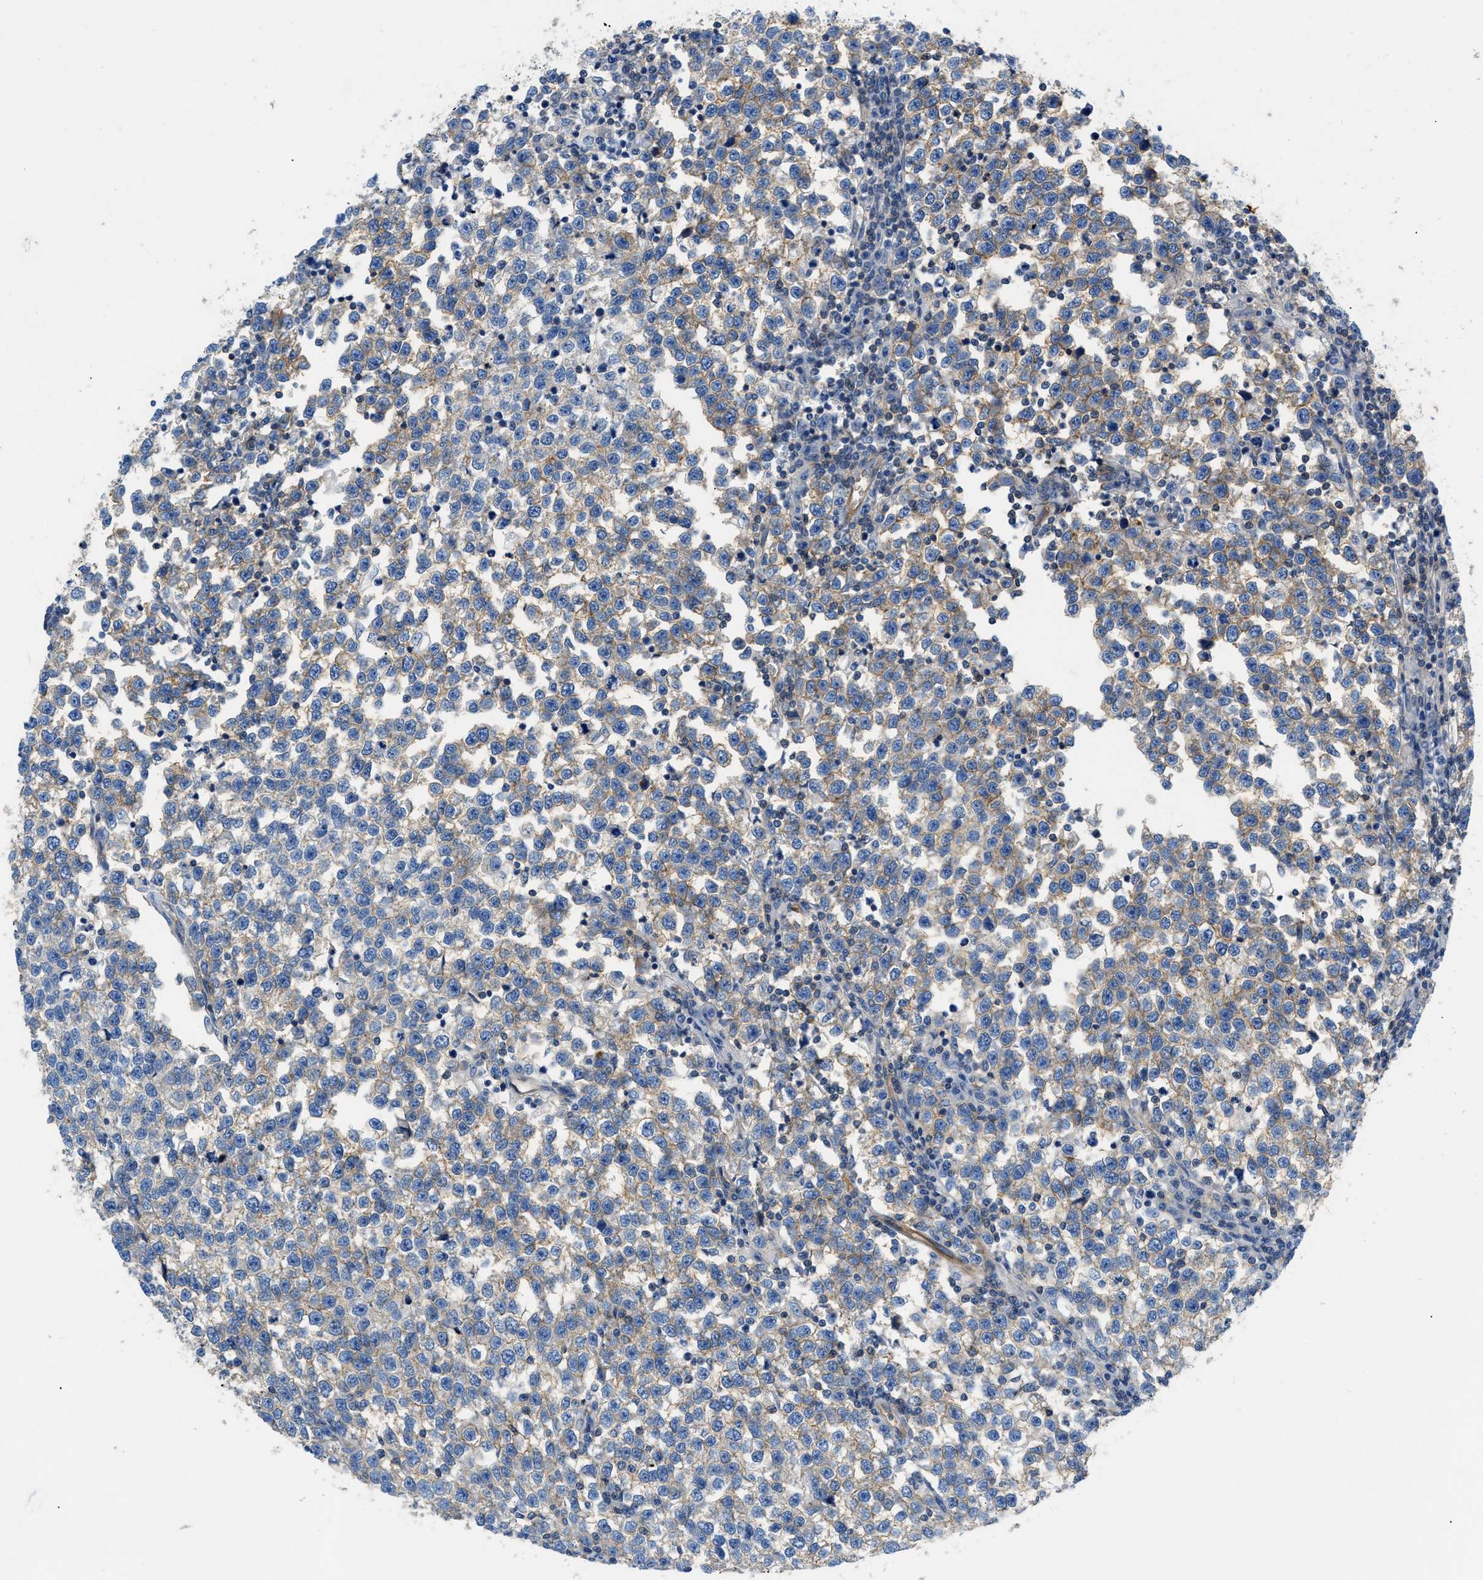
{"staining": {"intensity": "weak", "quantity": ">75%", "location": "cytoplasmic/membranous"}, "tissue": "testis cancer", "cell_type": "Tumor cells", "image_type": "cancer", "snomed": [{"axis": "morphology", "description": "Normal tissue, NOS"}, {"axis": "morphology", "description": "Seminoma, NOS"}, {"axis": "topography", "description": "Testis"}], "caption": "IHC photomicrograph of neoplastic tissue: human seminoma (testis) stained using immunohistochemistry reveals low levels of weak protein expression localized specifically in the cytoplasmic/membranous of tumor cells, appearing as a cytoplasmic/membranous brown color.", "gene": "ORAI1", "patient": {"sex": "male", "age": 43}}